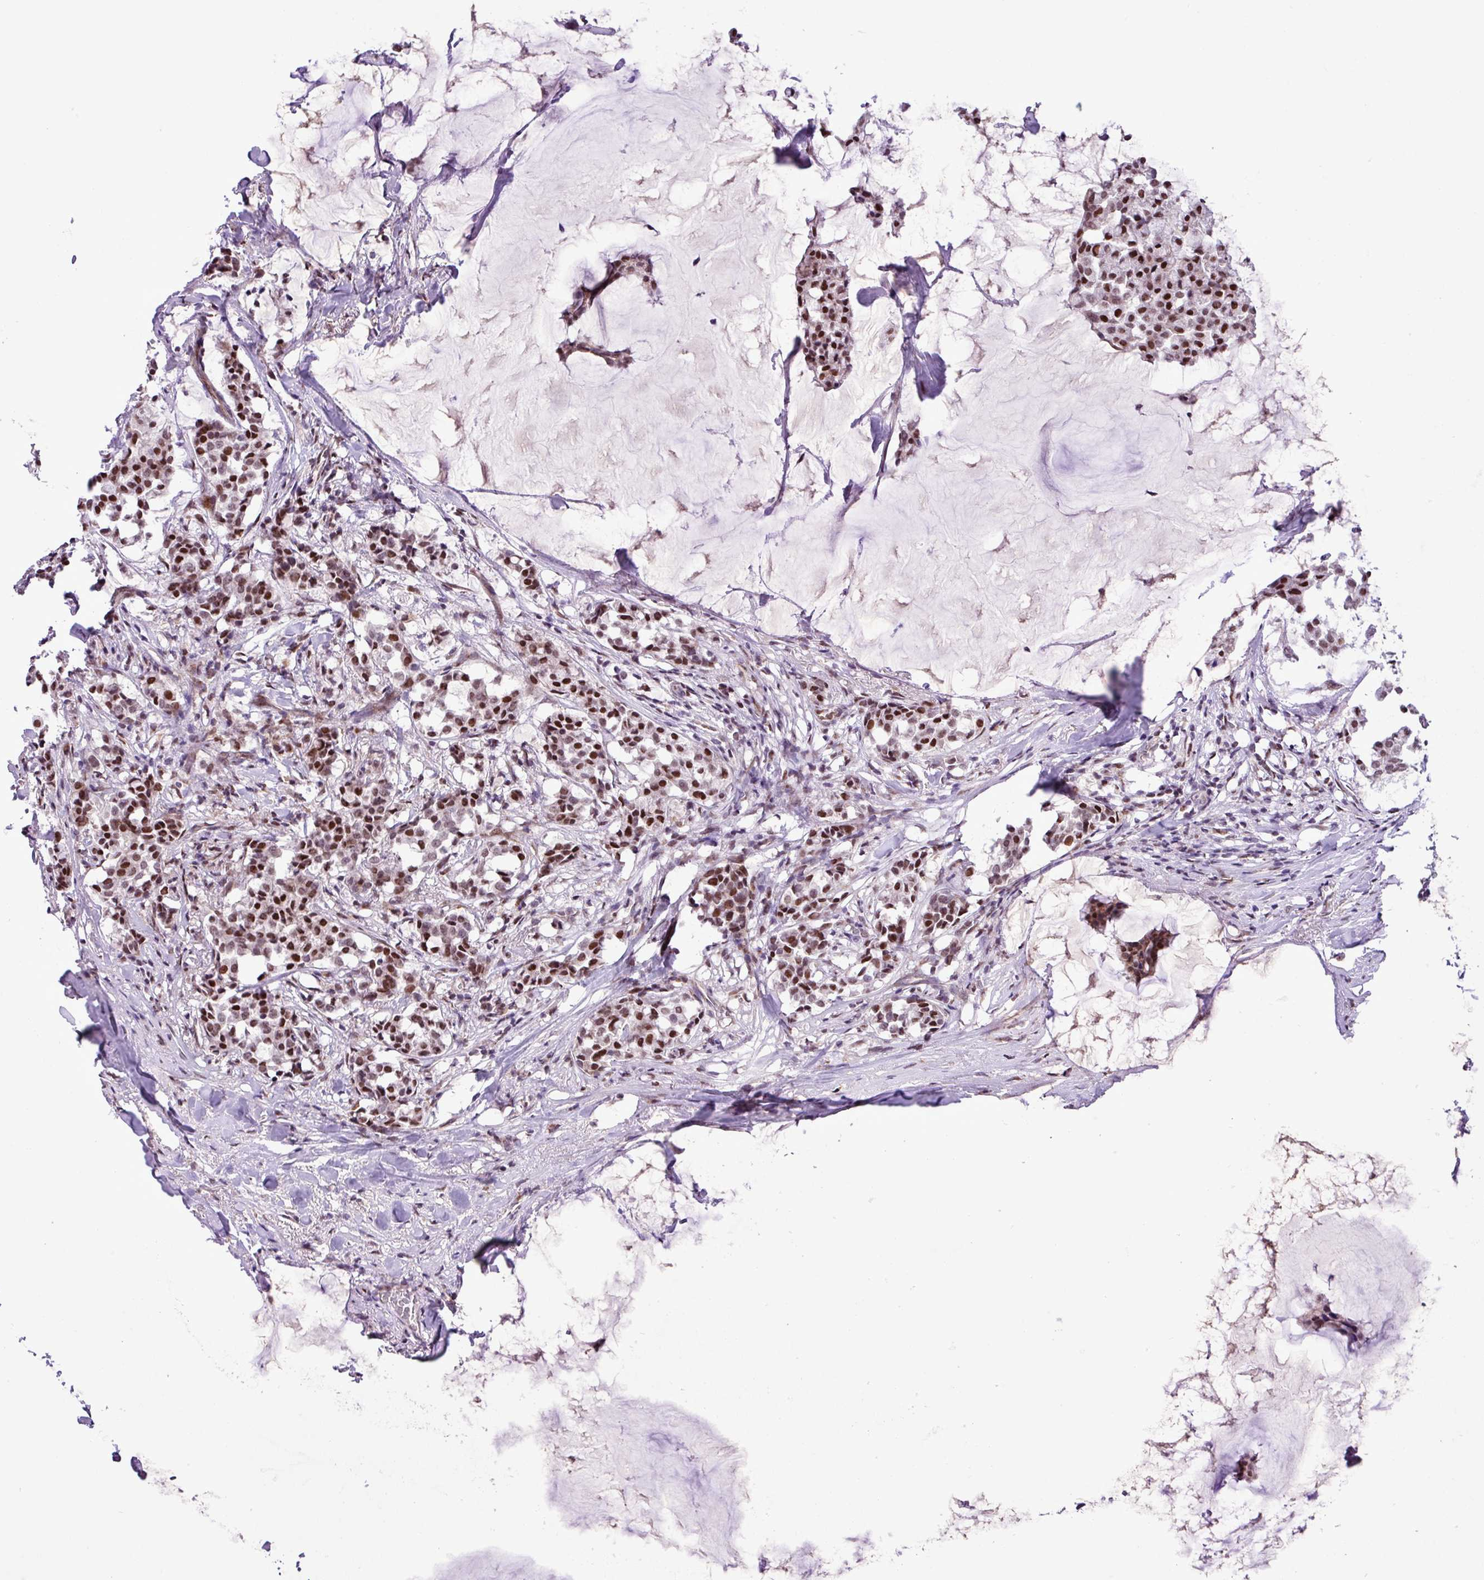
{"staining": {"intensity": "moderate", "quantity": ">75%", "location": "nuclear"}, "tissue": "breast cancer", "cell_type": "Tumor cells", "image_type": "cancer", "snomed": [{"axis": "morphology", "description": "Duct carcinoma"}, {"axis": "topography", "description": "Breast"}], "caption": "Intraductal carcinoma (breast) was stained to show a protein in brown. There is medium levels of moderate nuclear staining in approximately >75% of tumor cells.", "gene": "ZNF354A", "patient": {"sex": "female", "age": 93}}